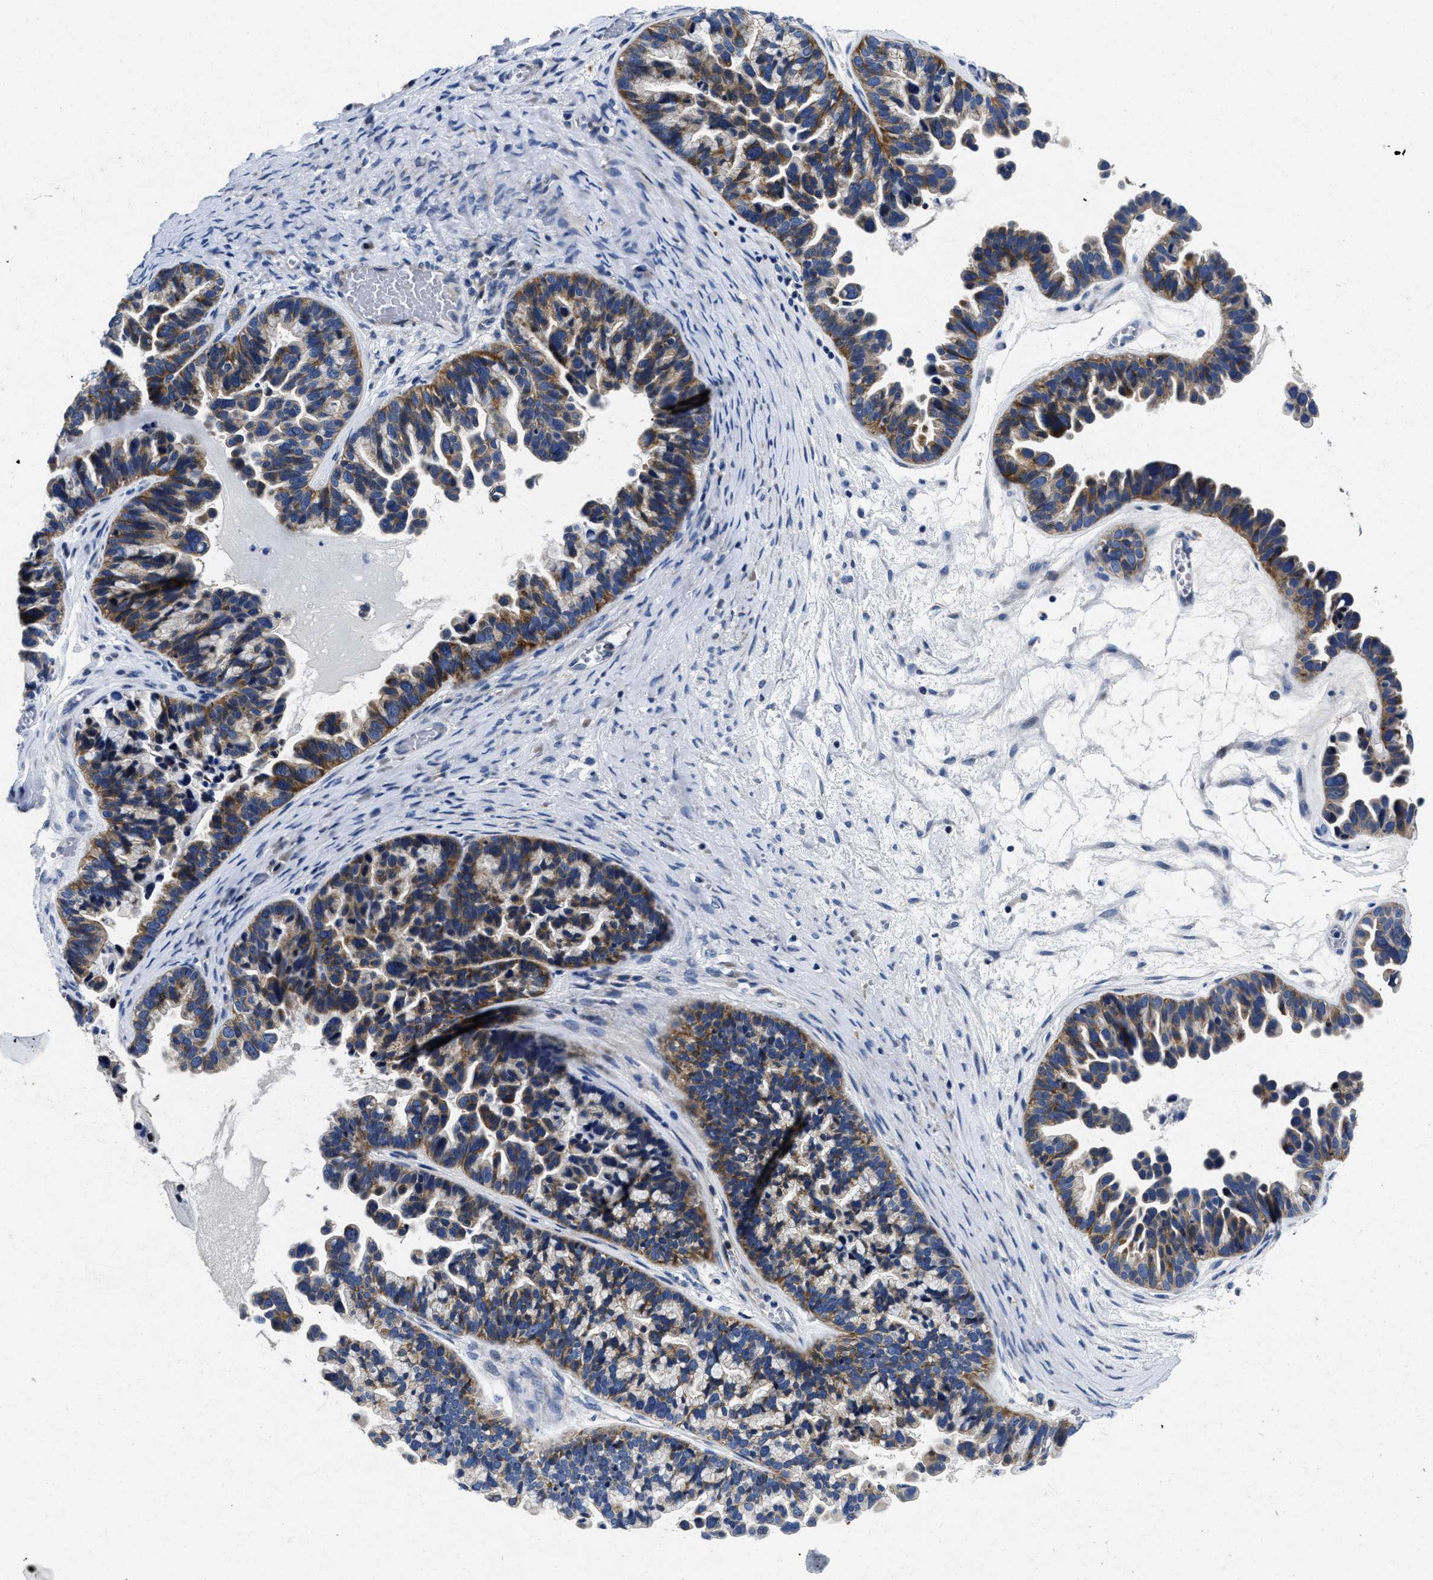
{"staining": {"intensity": "moderate", "quantity": ">75%", "location": "cytoplasmic/membranous"}, "tissue": "ovarian cancer", "cell_type": "Tumor cells", "image_type": "cancer", "snomed": [{"axis": "morphology", "description": "Cystadenocarcinoma, serous, NOS"}, {"axis": "topography", "description": "Ovary"}], "caption": "There is medium levels of moderate cytoplasmic/membranous expression in tumor cells of ovarian cancer (serous cystadenocarcinoma), as demonstrated by immunohistochemical staining (brown color).", "gene": "LAD1", "patient": {"sex": "female", "age": 56}}